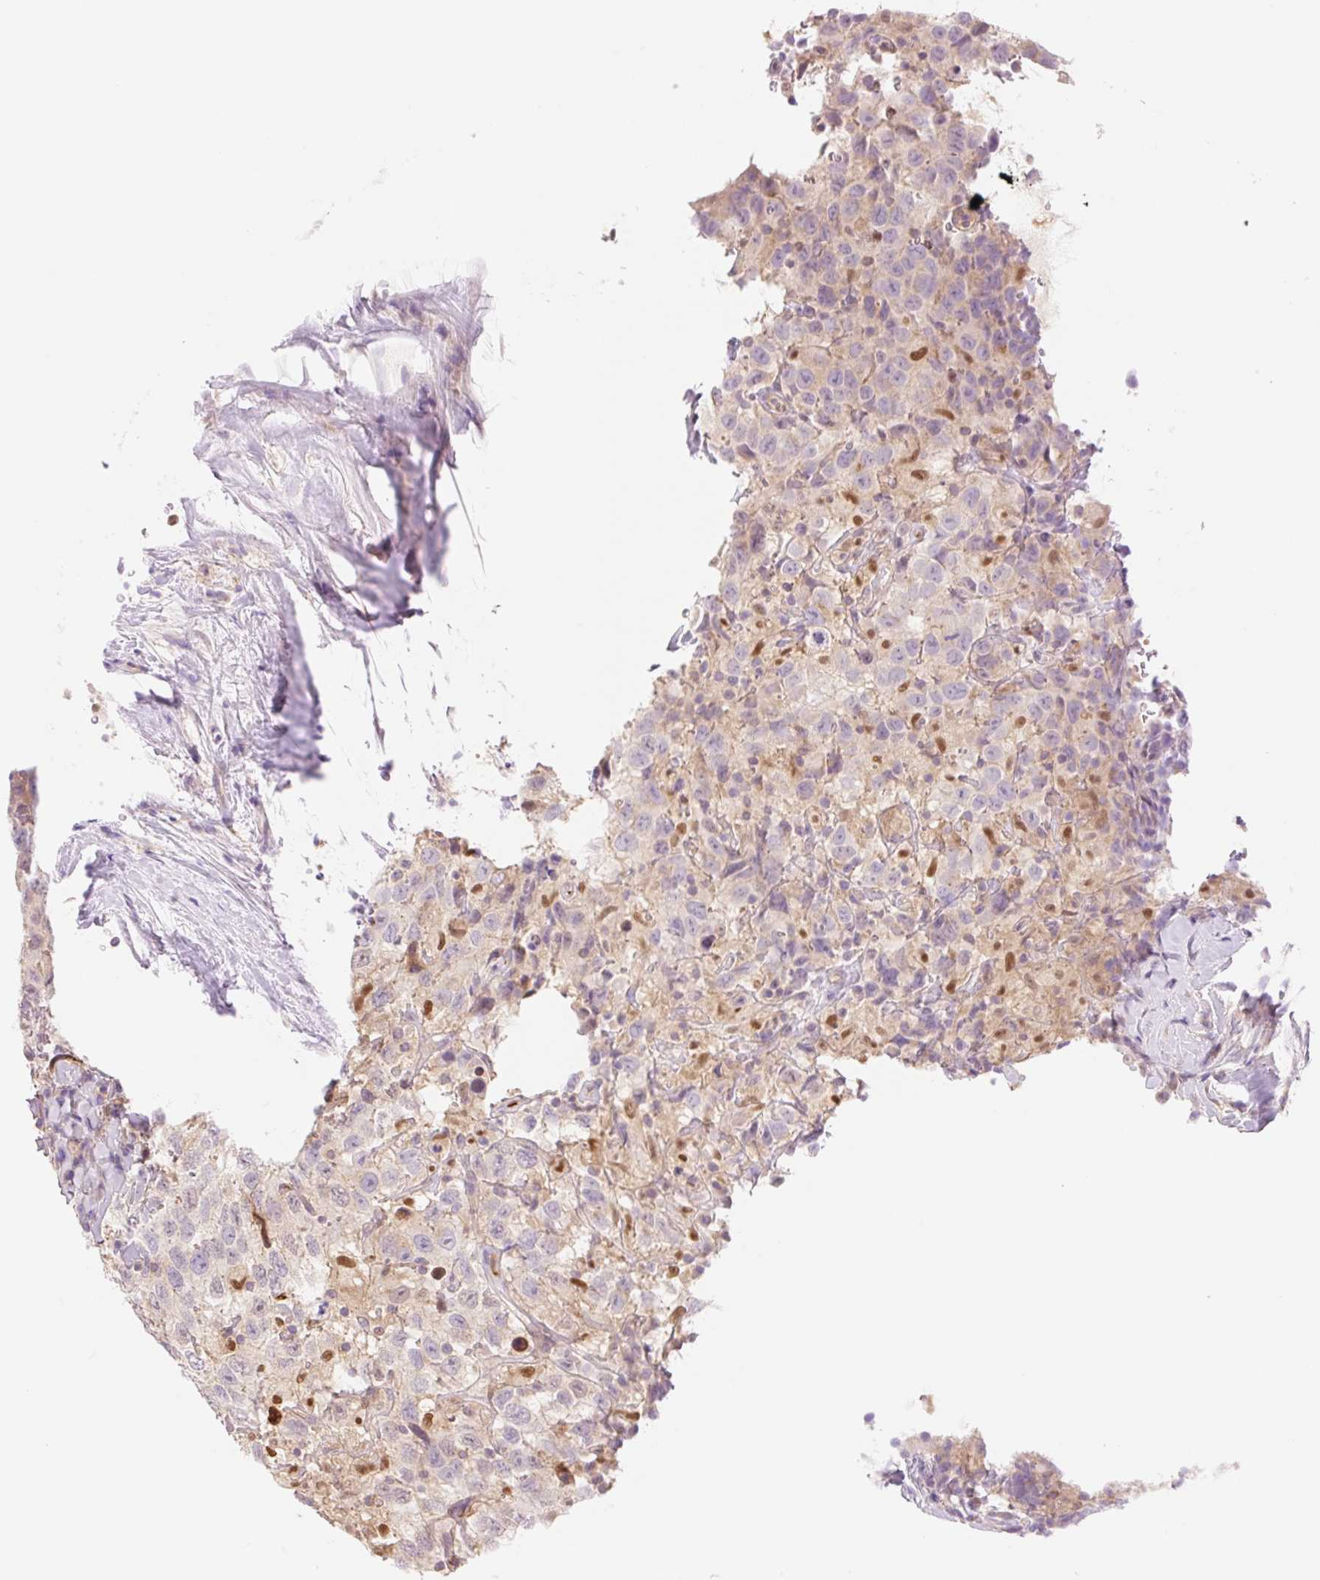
{"staining": {"intensity": "negative", "quantity": "none", "location": "none"}, "tissue": "testis cancer", "cell_type": "Tumor cells", "image_type": "cancer", "snomed": [{"axis": "morphology", "description": "Seminoma, NOS"}, {"axis": "topography", "description": "Testis"}], "caption": "Immunohistochemistry (IHC) image of testis seminoma stained for a protein (brown), which displays no staining in tumor cells.", "gene": "HEBP1", "patient": {"sex": "male", "age": 41}}